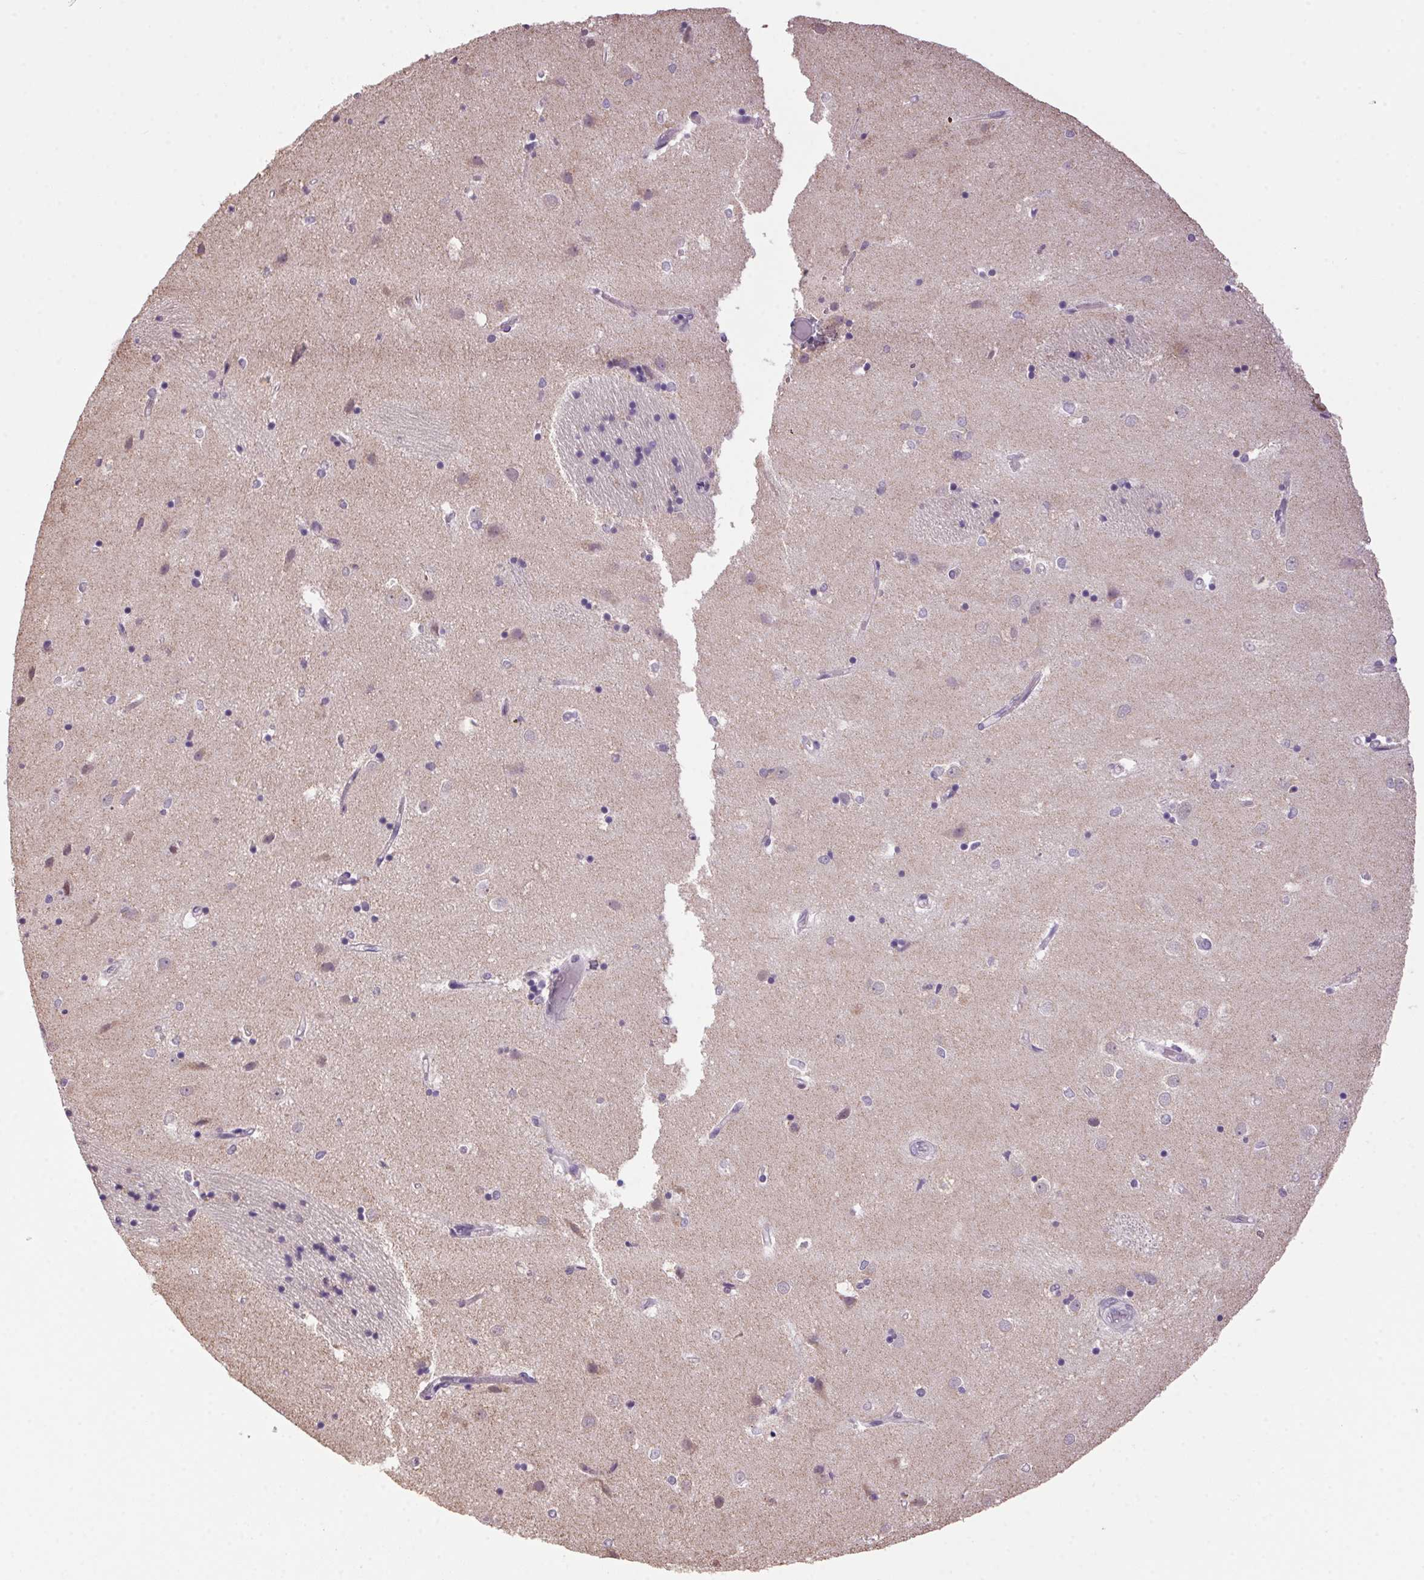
{"staining": {"intensity": "weak", "quantity": "<25%", "location": "cytoplasmic/membranous"}, "tissue": "caudate", "cell_type": "Glial cells", "image_type": "normal", "snomed": [{"axis": "morphology", "description": "Normal tissue, NOS"}, {"axis": "topography", "description": "Lateral ventricle wall"}], "caption": "The micrograph reveals no staining of glial cells in unremarkable caudate. The staining is performed using DAB (3,3'-diaminobenzidine) brown chromogen with nuclei counter-stained in using hematoxylin.", "gene": "VWA3B", "patient": {"sex": "male", "age": 54}}